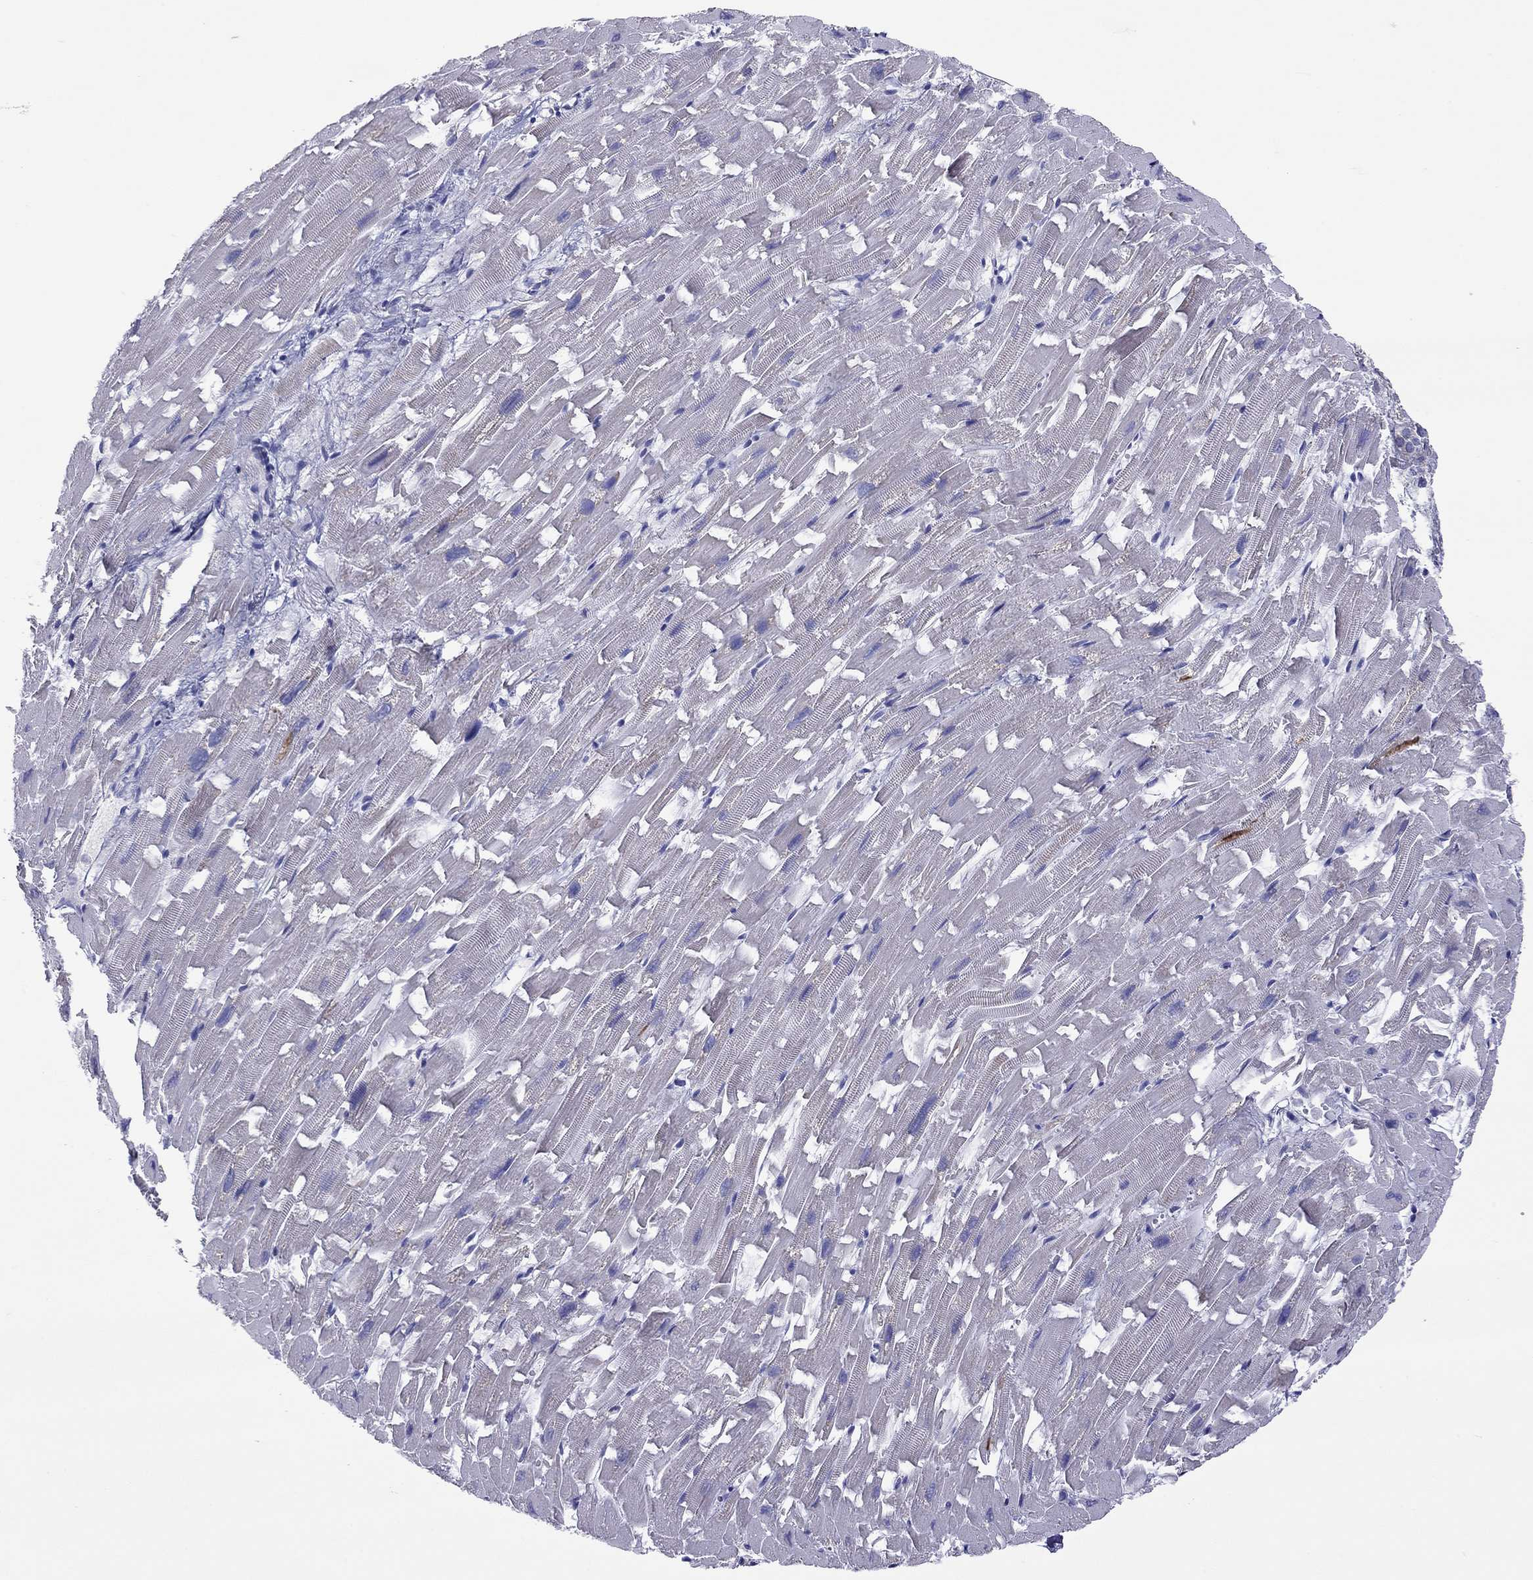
{"staining": {"intensity": "negative", "quantity": "none", "location": "none"}, "tissue": "heart muscle", "cell_type": "Cardiomyocytes", "image_type": "normal", "snomed": [{"axis": "morphology", "description": "Normal tissue, NOS"}, {"axis": "topography", "description": "Heart"}], "caption": "Immunohistochemistry (IHC) image of unremarkable heart muscle: heart muscle stained with DAB (3,3'-diaminobenzidine) demonstrates no significant protein positivity in cardiomyocytes.", "gene": "COL9A1", "patient": {"sex": "female", "age": 64}}